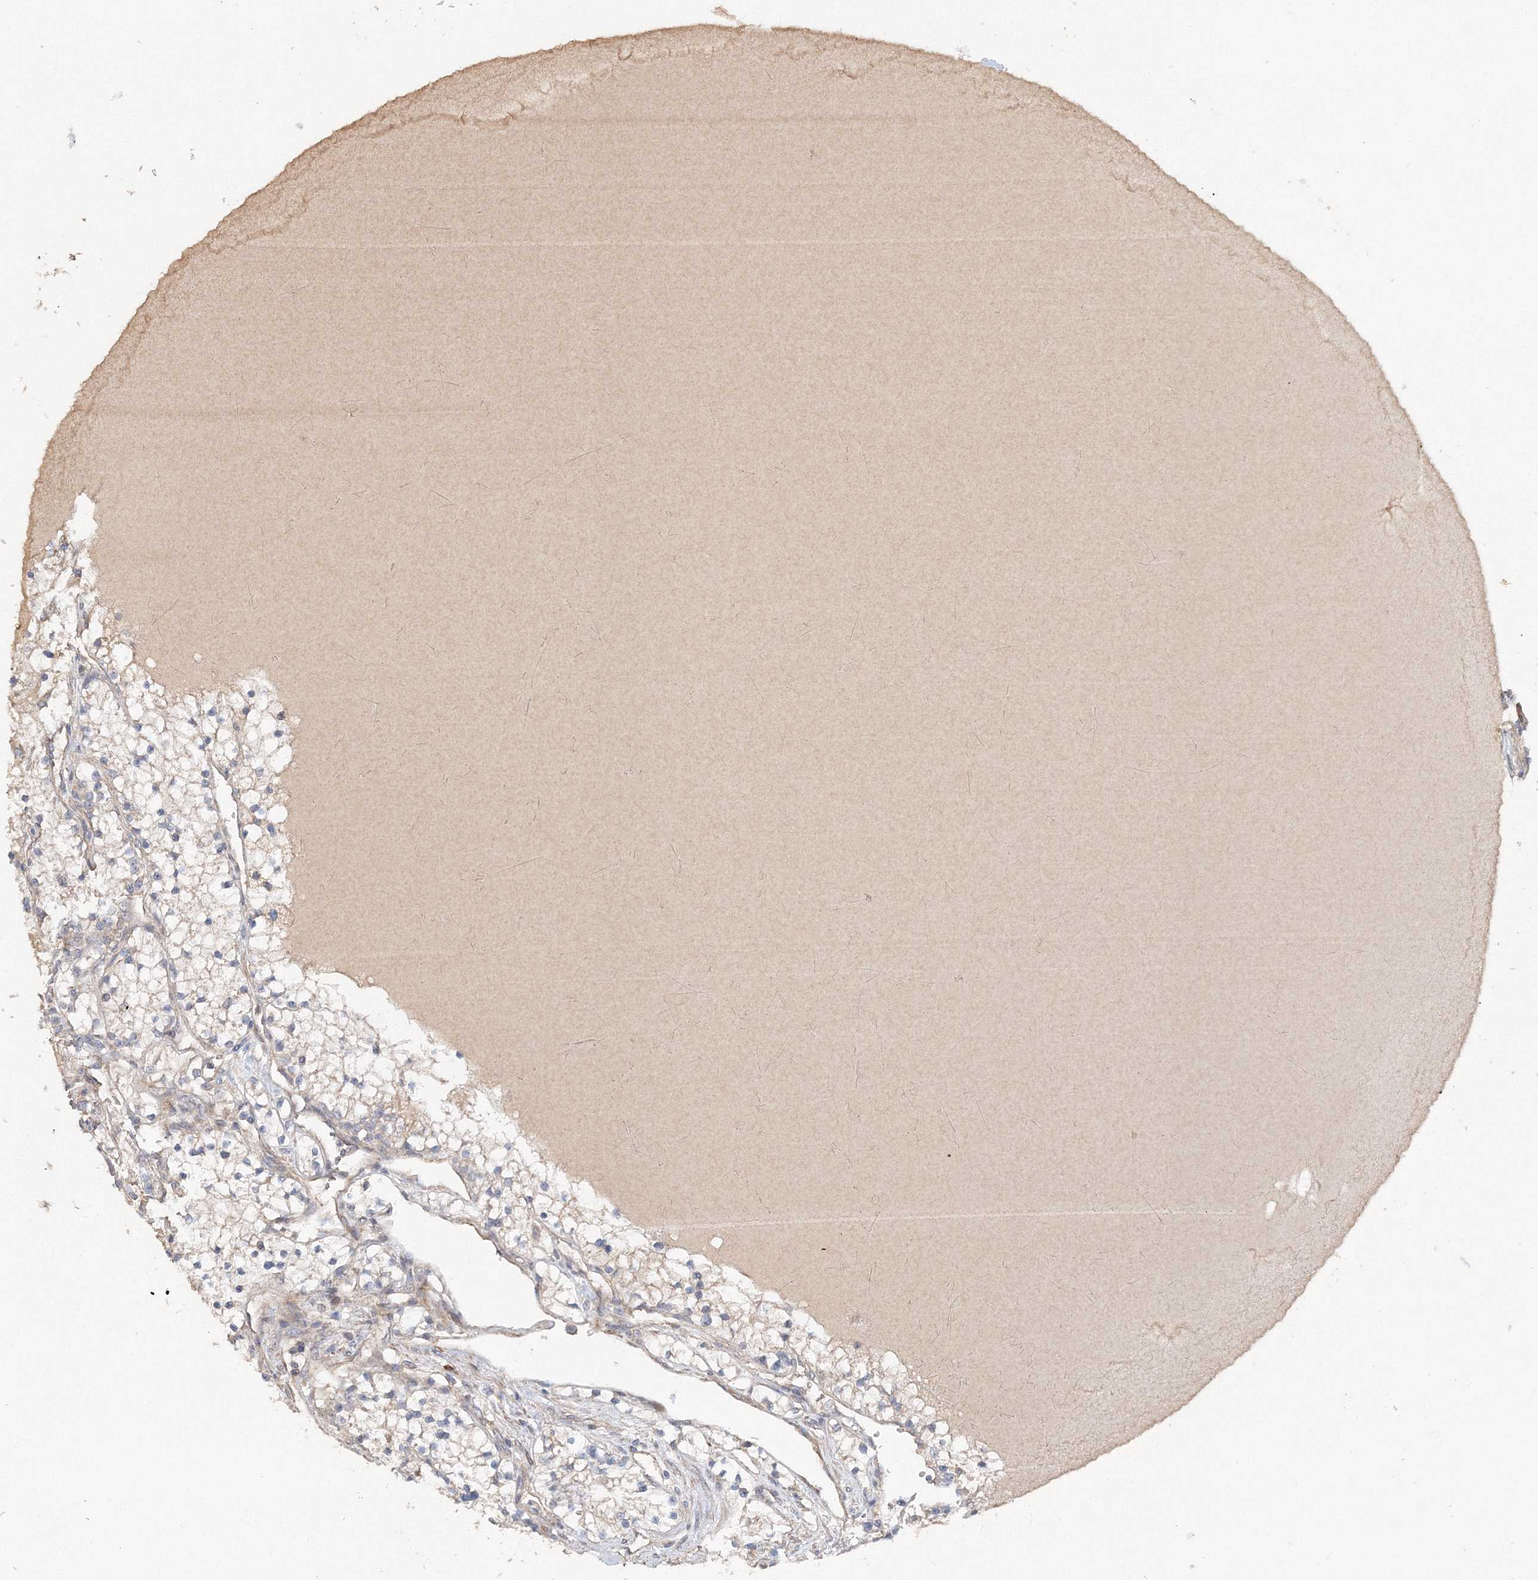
{"staining": {"intensity": "negative", "quantity": "none", "location": "none"}, "tissue": "renal cancer", "cell_type": "Tumor cells", "image_type": "cancer", "snomed": [{"axis": "morphology", "description": "Adenocarcinoma, NOS"}, {"axis": "topography", "description": "Kidney"}], "caption": "Human renal cancer (adenocarcinoma) stained for a protein using immunohistochemistry reveals no expression in tumor cells.", "gene": "NALF2", "patient": {"sex": "male", "age": 80}}